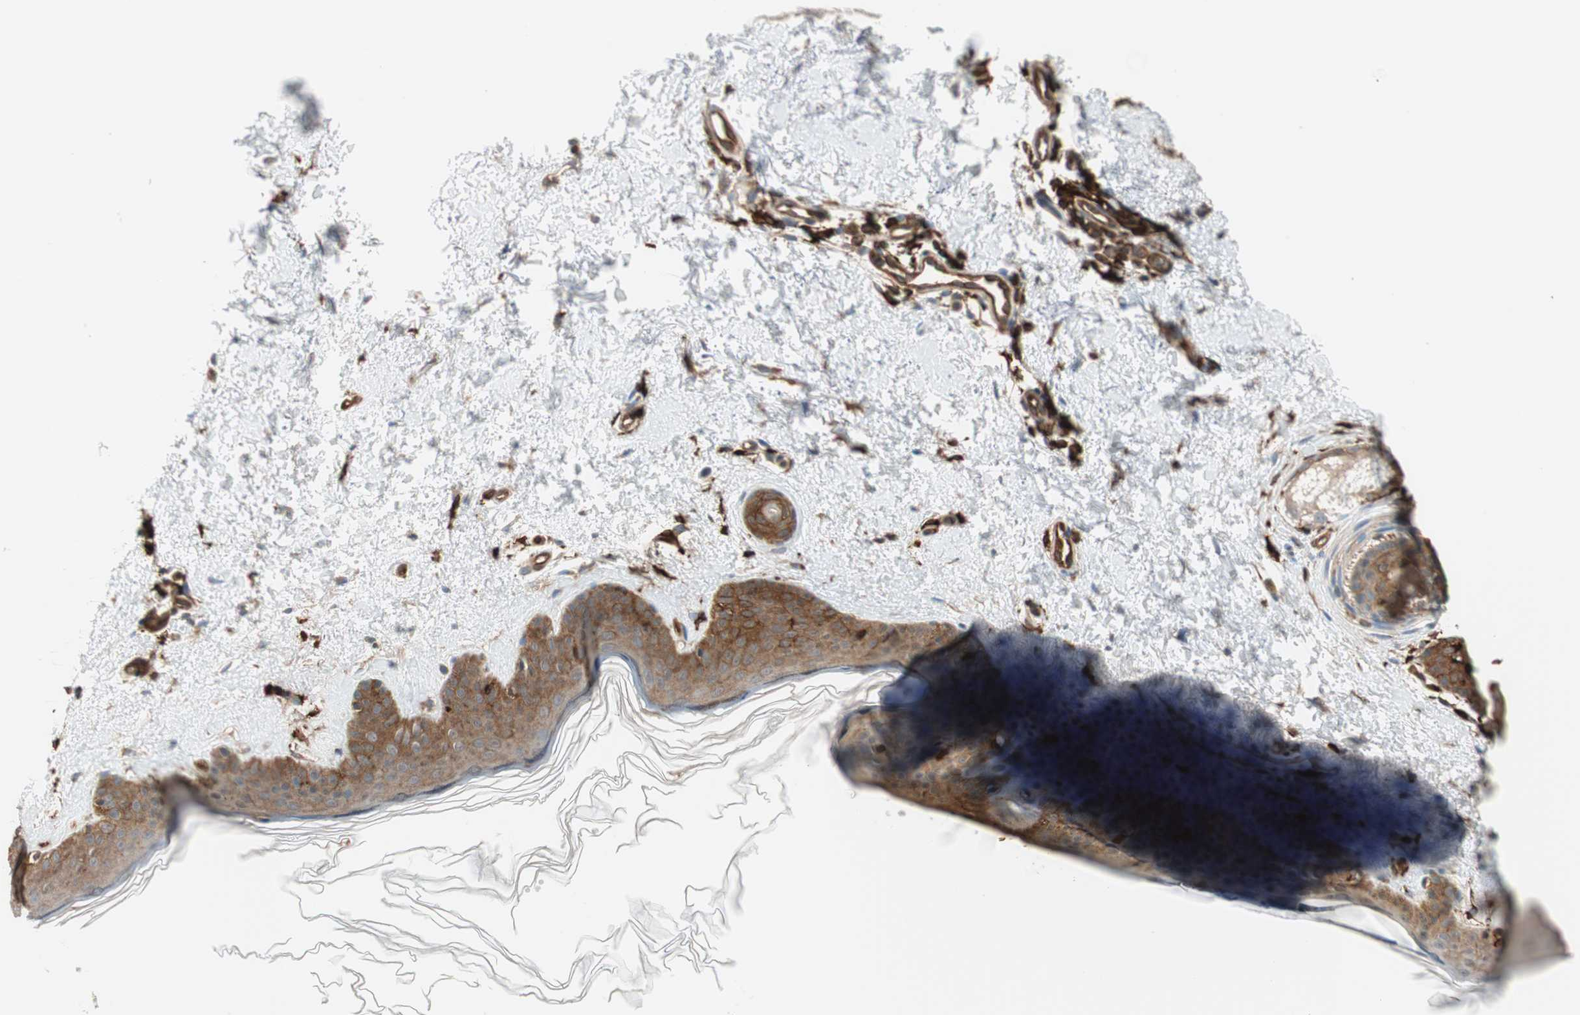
{"staining": {"intensity": "weak", "quantity": ">75%", "location": "cytoplasmic/membranous"}, "tissue": "skin", "cell_type": "Fibroblasts", "image_type": "normal", "snomed": [{"axis": "morphology", "description": "Normal tissue, NOS"}, {"axis": "topography", "description": "Skin"}], "caption": "A low amount of weak cytoplasmic/membranous staining is seen in approximately >75% of fibroblasts in unremarkable skin.", "gene": "VASP", "patient": {"sex": "female", "age": 56}}